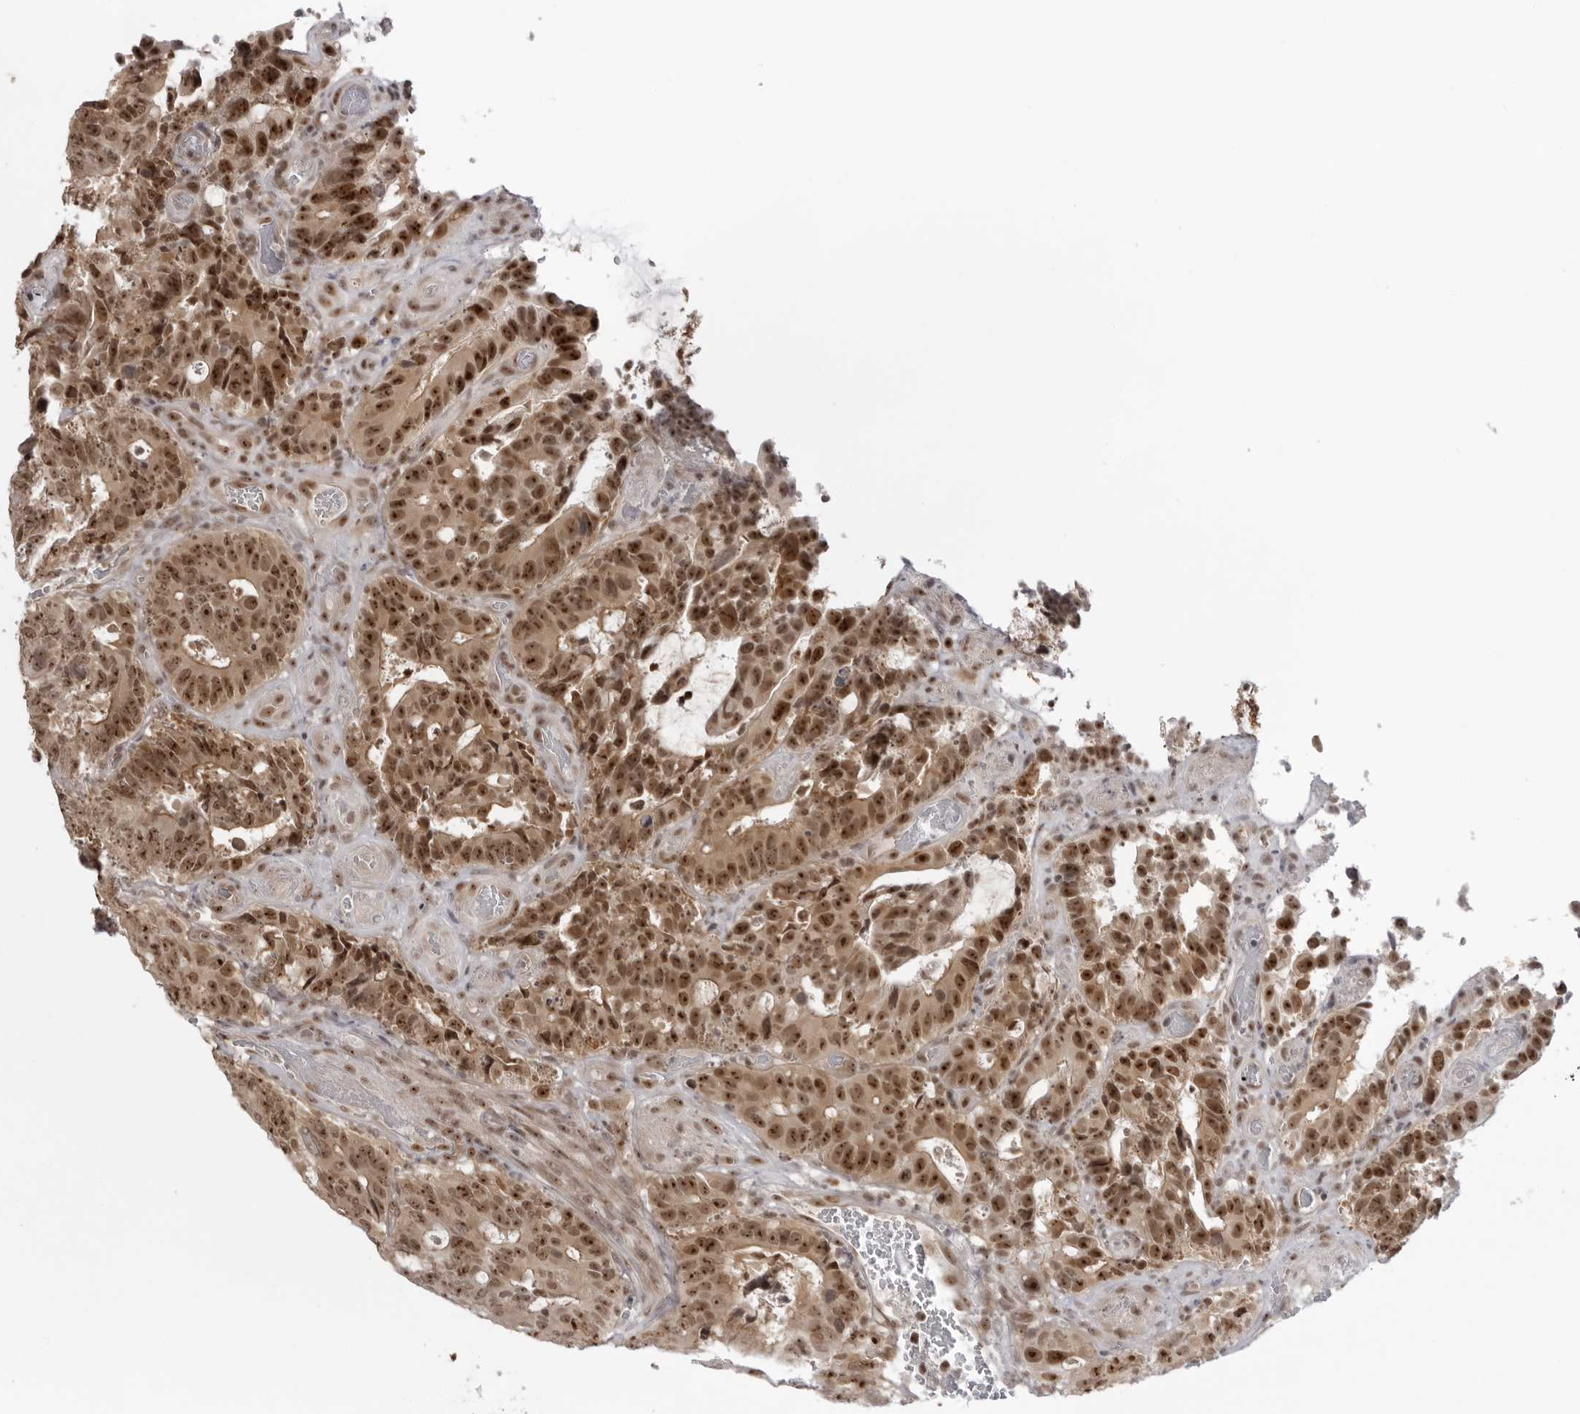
{"staining": {"intensity": "moderate", "quantity": ">75%", "location": "cytoplasmic/membranous,nuclear"}, "tissue": "colorectal cancer", "cell_type": "Tumor cells", "image_type": "cancer", "snomed": [{"axis": "morphology", "description": "Adenocarcinoma, NOS"}, {"axis": "topography", "description": "Colon"}], "caption": "Protein analysis of colorectal cancer (adenocarcinoma) tissue reveals moderate cytoplasmic/membranous and nuclear expression in about >75% of tumor cells.", "gene": "EXOSC10", "patient": {"sex": "male", "age": 83}}